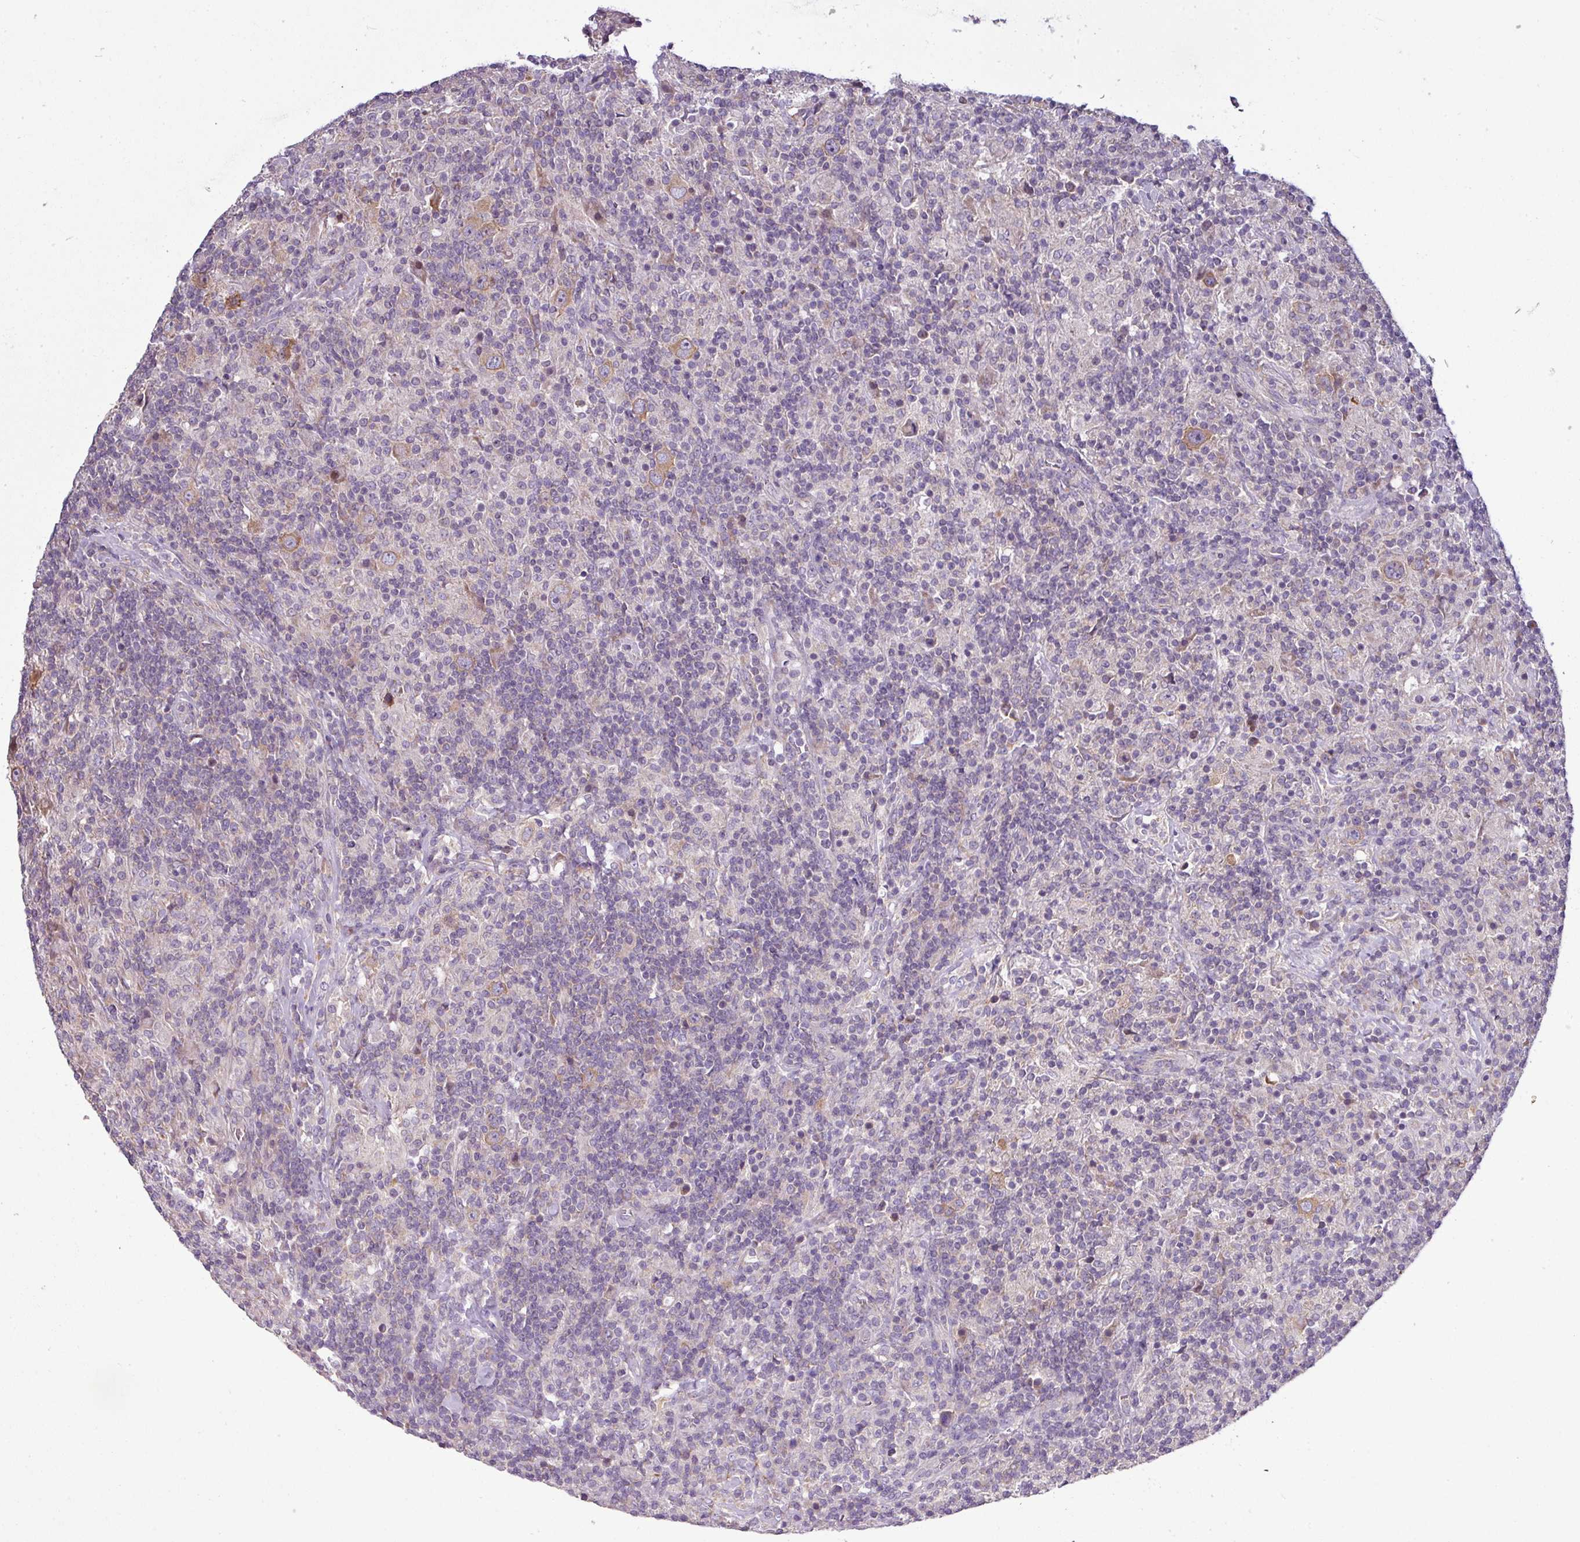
{"staining": {"intensity": "moderate", "quantity": ">75%", "location": "cytoplasmic/membranous"}, "tissue": "lymphoma", "cell_type": "Tumor cells", "image_type": "cancer", "snomed": [{"axis": "morphology", "description": "Hodgkin's disease, NOS"}, {"axis": "topography", "description": "Lymph node"}], "caption": "Immunohistochemistry (IHC) (DAB) staining of human lymphoma shows moderate cytoplasmic/membranous protein positivity in approximately >75% of tumor cells.", "gene": "AGAP5", "patient": {"sex": "male", "age": 70}}